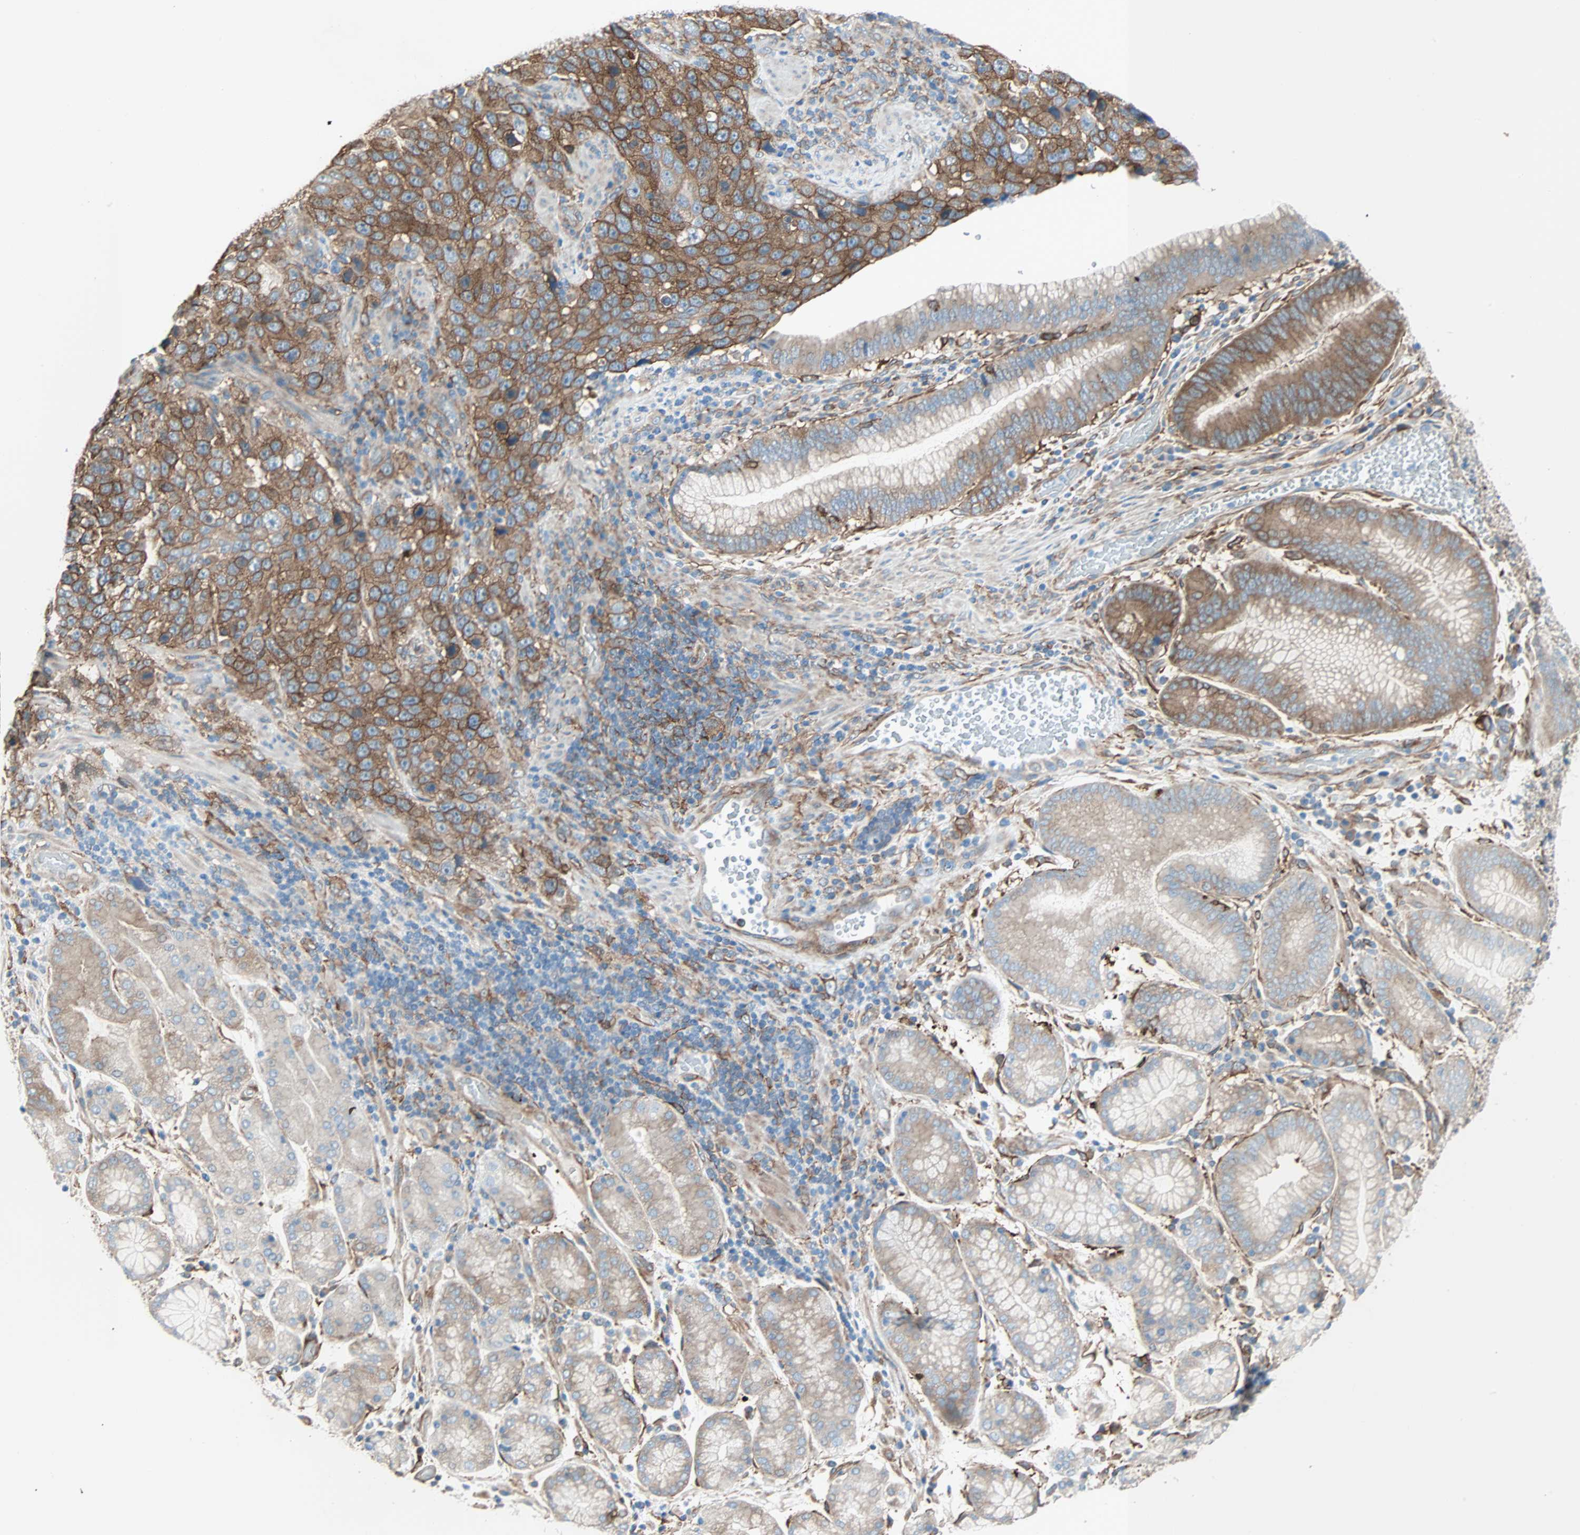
{"staining": {"intensity": "strong", "quantity": ">75%", "location": "cytoplasmic/membranous"}, "tissue": "stomach cancer", "cell_type": "Tumor cells", "image_type": "cancer", "snomed": [{"axis": "morphology", "description": "Normal tissue, NOS"}, {"axis": "morphology", "description": "Adenocarcinoma, NOS"}, {"axis": "topography", "description": "Stomach"}], "caption": "Immunohistochemical staining of stomach adenocarcinoma displays high levels of strong cytoplasmic/membranous staining in about >75% of tumor cells. (Stains: DAB in brown, nuclei in blue, Microscopy: brightfield microscopy at high magnification).", "gene": "EPB41L2", "patient": {"sex": "male", "age": 48}}